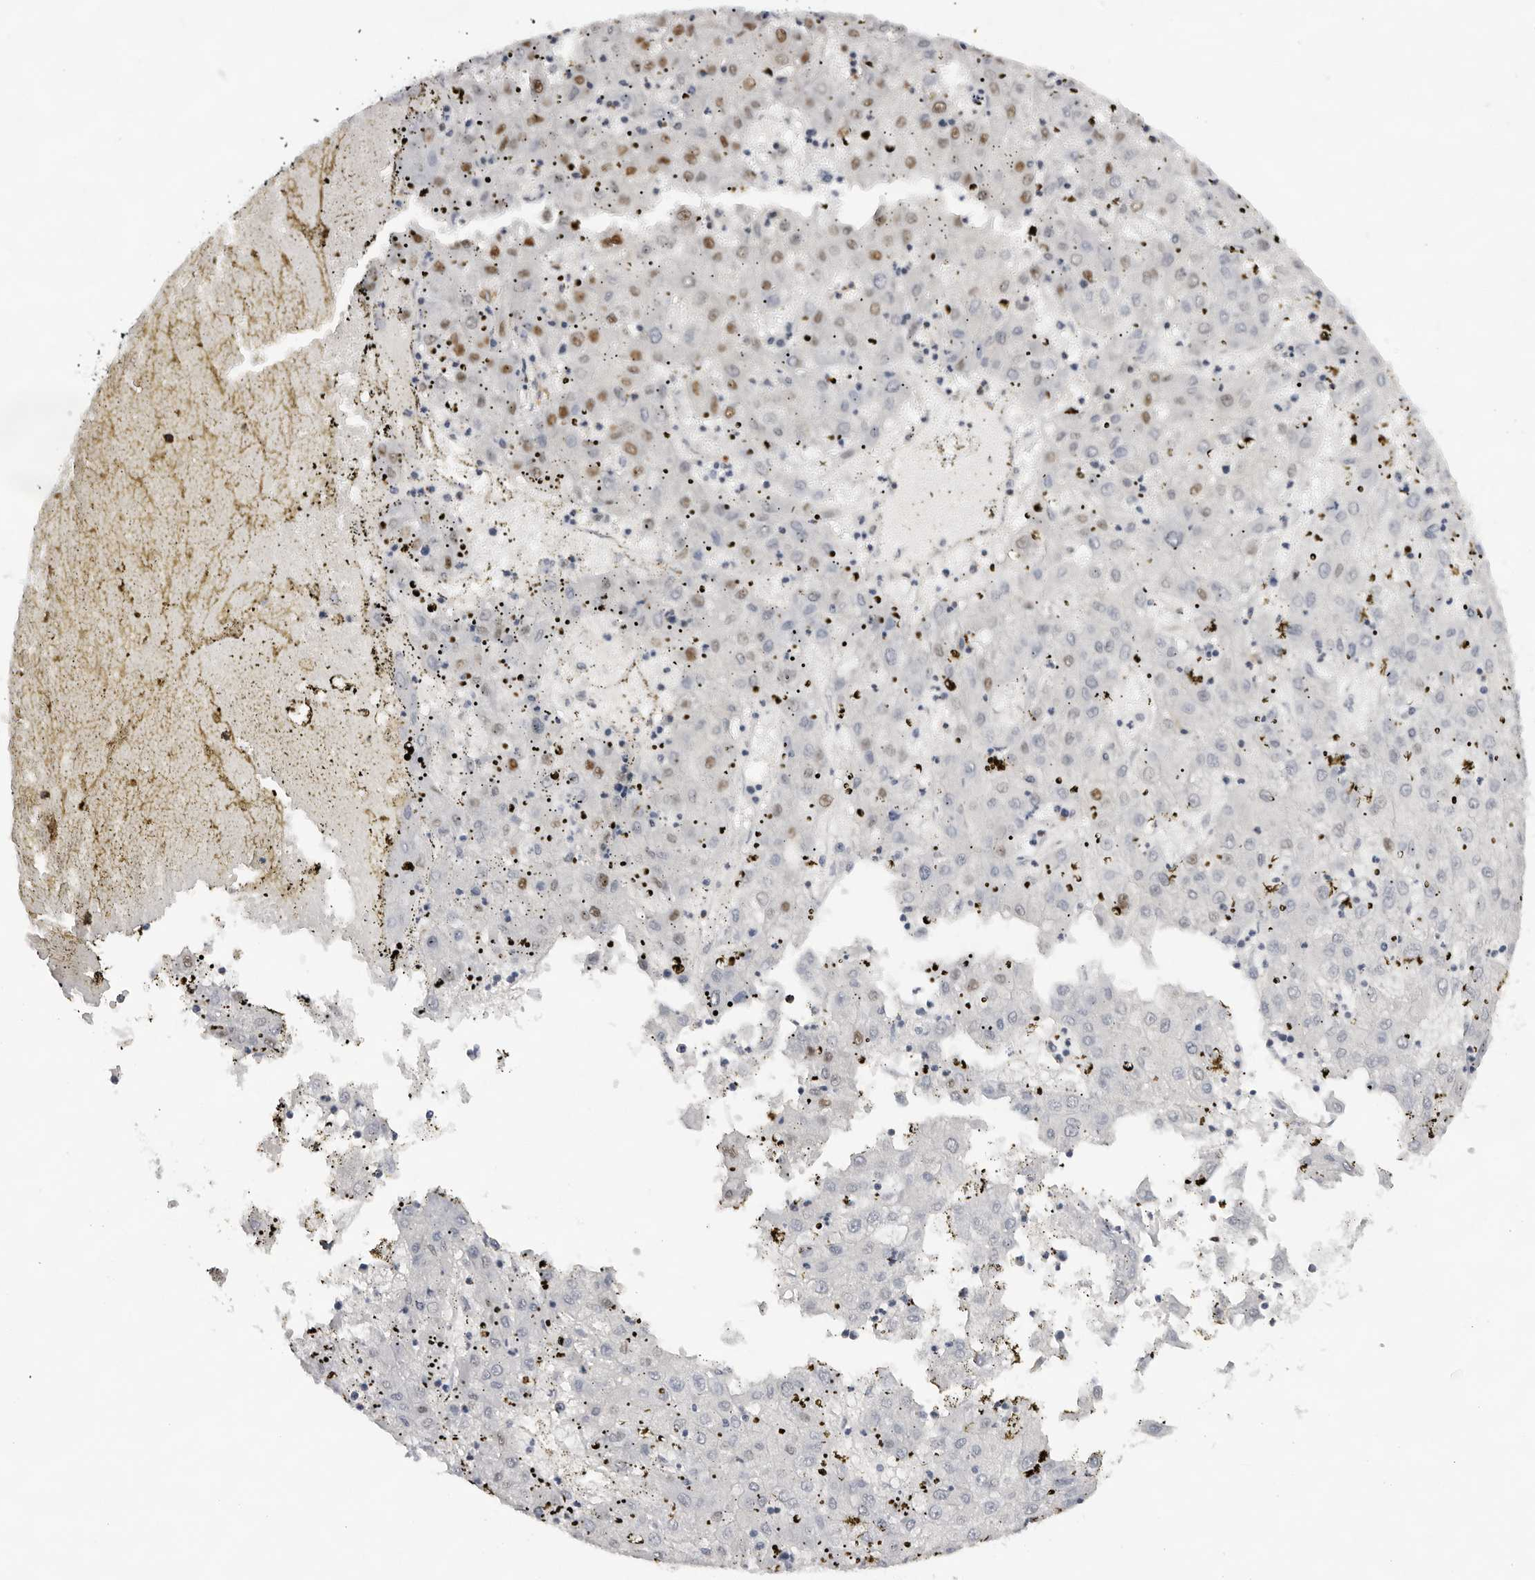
{"staining": {"intensity": "moderate", "quantity": "<25%", "location": "nuclear"}, "tissue": "liver cancer", "cell_type": "Tumor cells", "image_type": "cancer", "snomed": [{"axis": "morphology", "description": "Carcinoma, Hepatocellular, NOS"}, {"axis": "topography", "description": "Liver"}], "caption": "A photomicrograph of human hepatocellular carcinoma (liver) stained for a protein demonstrates moderate nuclear brown staining in tumor cells. Immunohistochemistry stains the protein of interest in brown and the nuclei are stained blue.", "gene": "OGG1", "patient": {"sex": "male", "age": 72}}